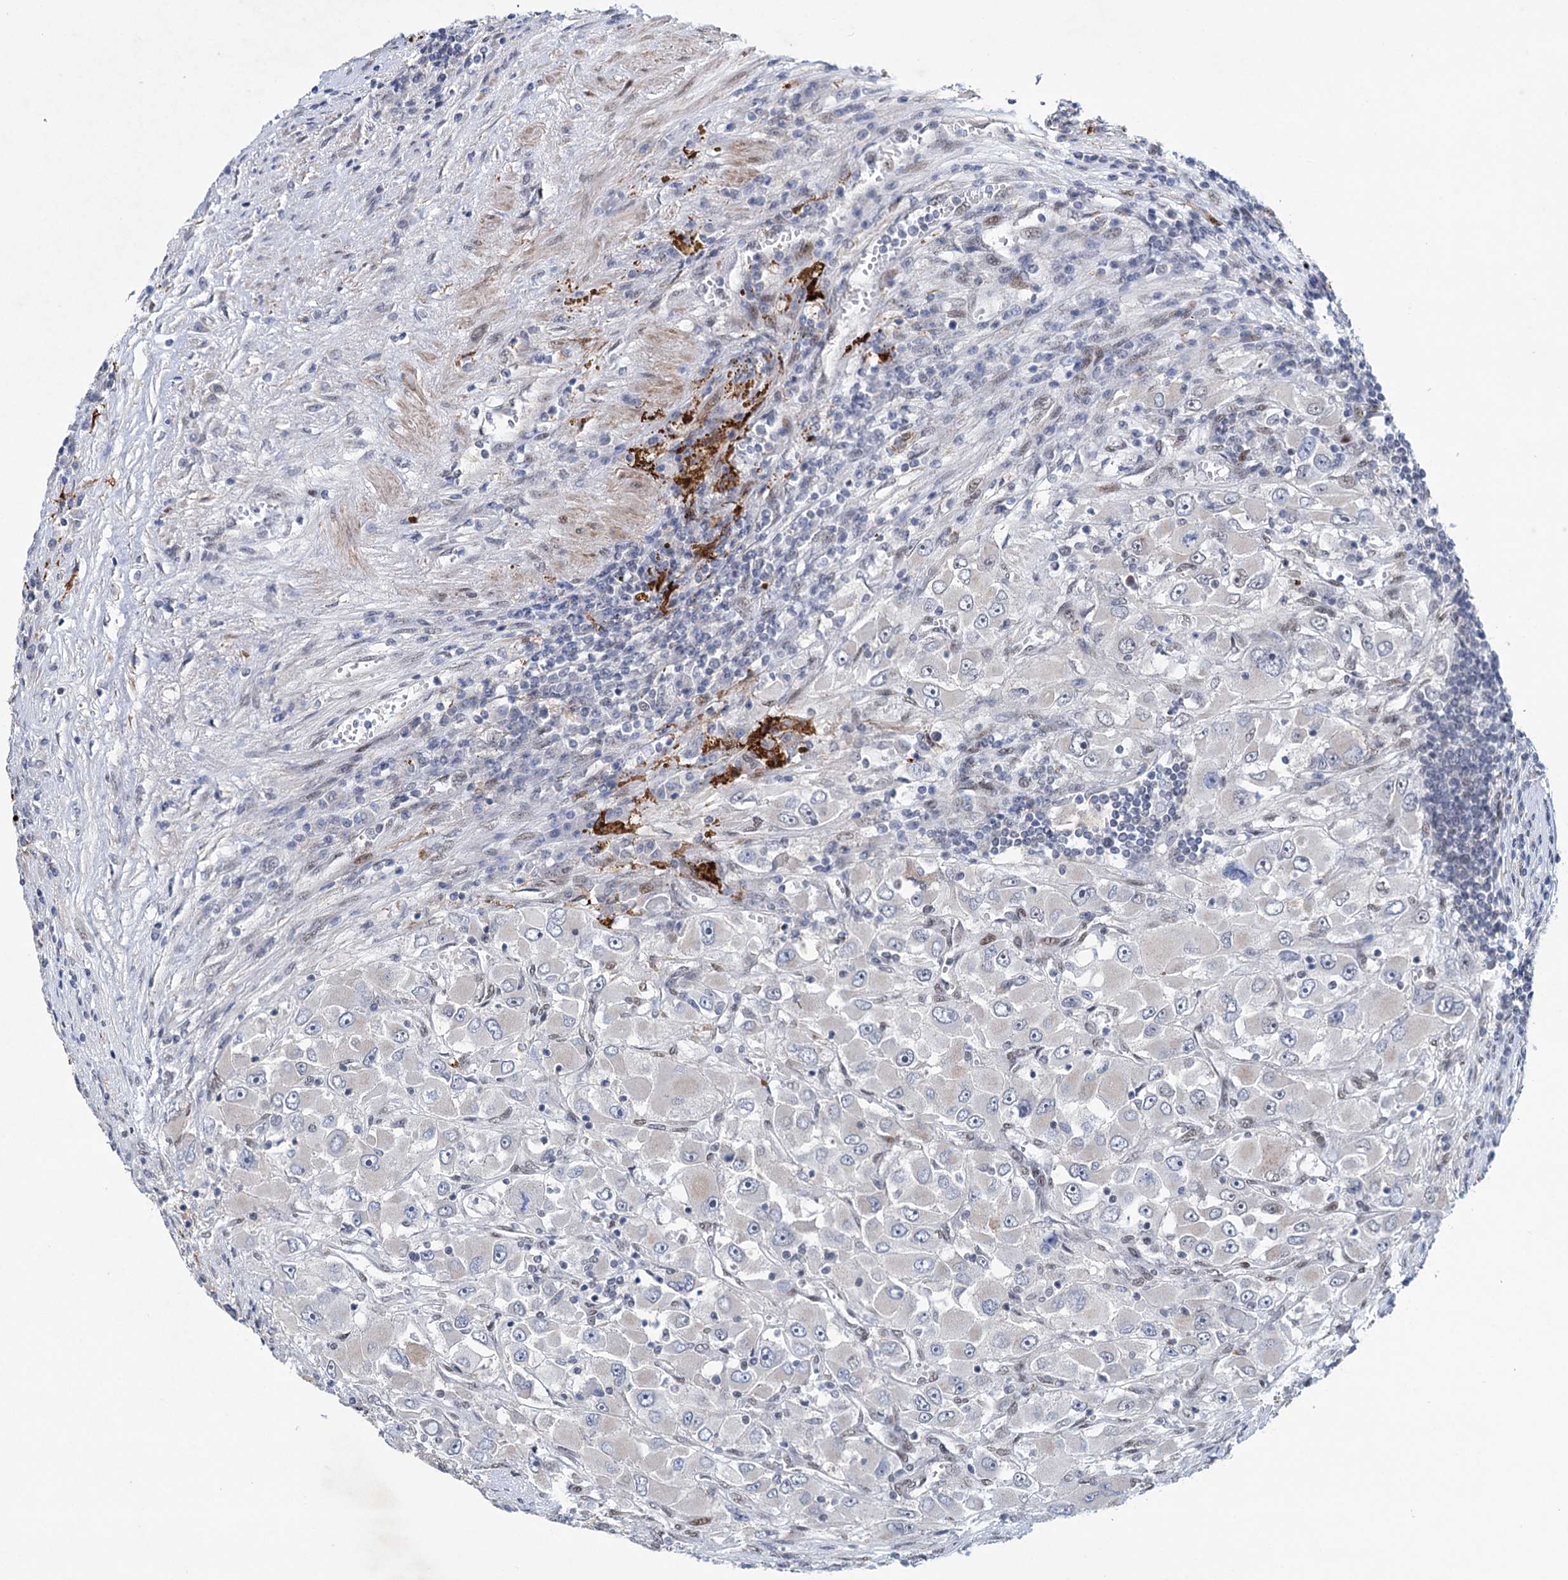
{"staining": {"intensity": "negative", "quantity": "none", "location": "none"}, "tissue": "renal cancer", "cell_type": "Tumor cells", "image_type": "cancer", "snomed": [{"axis": "morphology", "description": "Adenocarcinoma, NOS"}, {"axis": "topography", "description": "Kidney"}], "caption": "Immunohistochemistry (IHC) micrograph of renal cancer stained for a protein (brown), which reveals no positivity in tumor cells.", "gene": "FAM53A", "patient": {"sex": "female", "age": 52}}